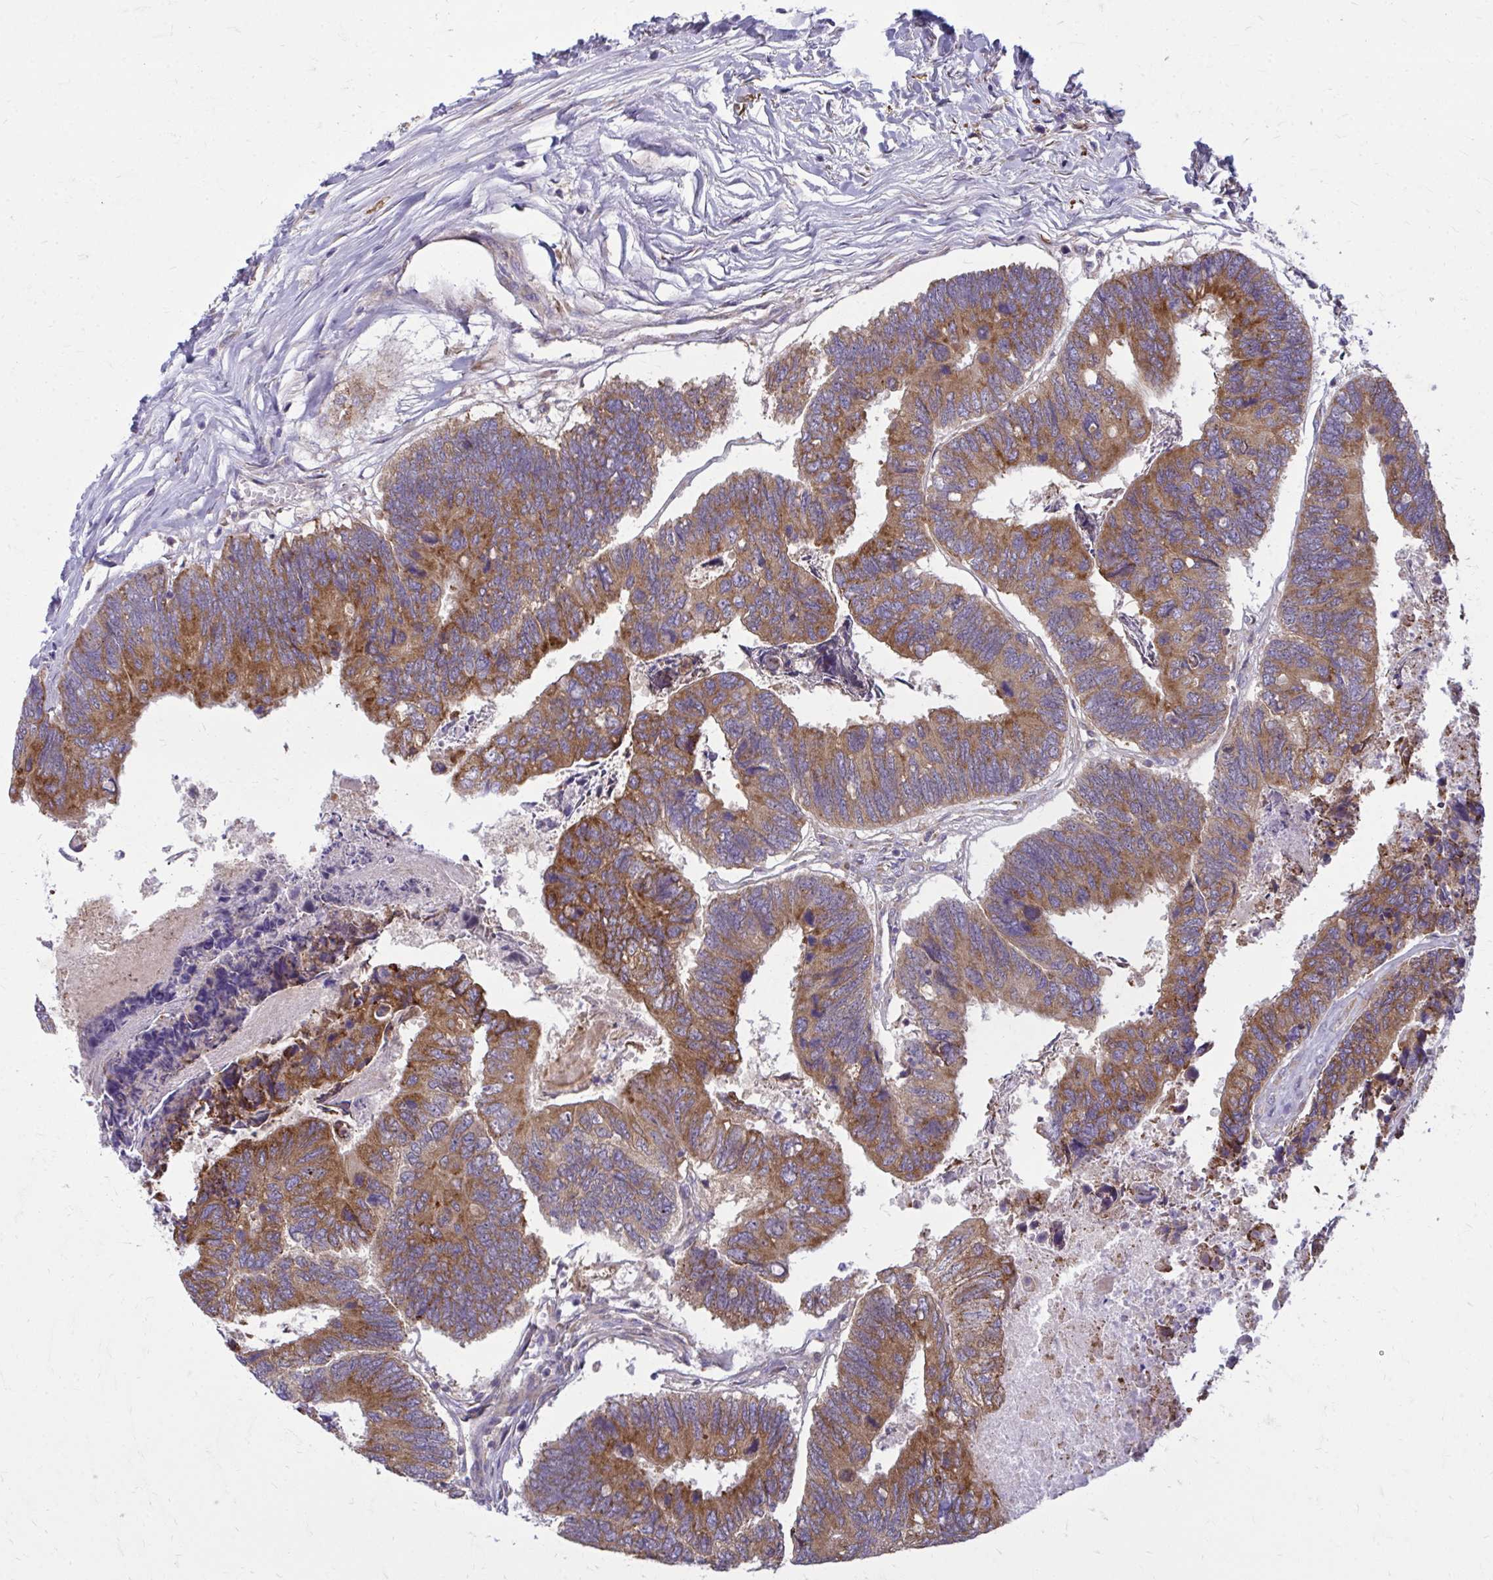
{"staining": {"intensity": "strong", "quantity": ">75%", "location": "cytoplasmic/membranous"}, "tissue": "colorectal cancer", "cell_type": "Tumor cells", "image_type": "cancer", "snomed": [{"axis": "morphology", "description": "Adenocarcinoma, NOS"}, {"axis": "topography", "description": "Colon"}], "caption": "High-power microscopy captured an immunohistochemistry (IHC) image of colorectal cancer, revealing strong cytoplasmic/membranous expression in approximately >75% of tumor cells. (brown staining indicates protein expression, while blue staining denotes nuclei).", "gene": "CEMP1", "patient": {"sex": "female", "age": 67}}